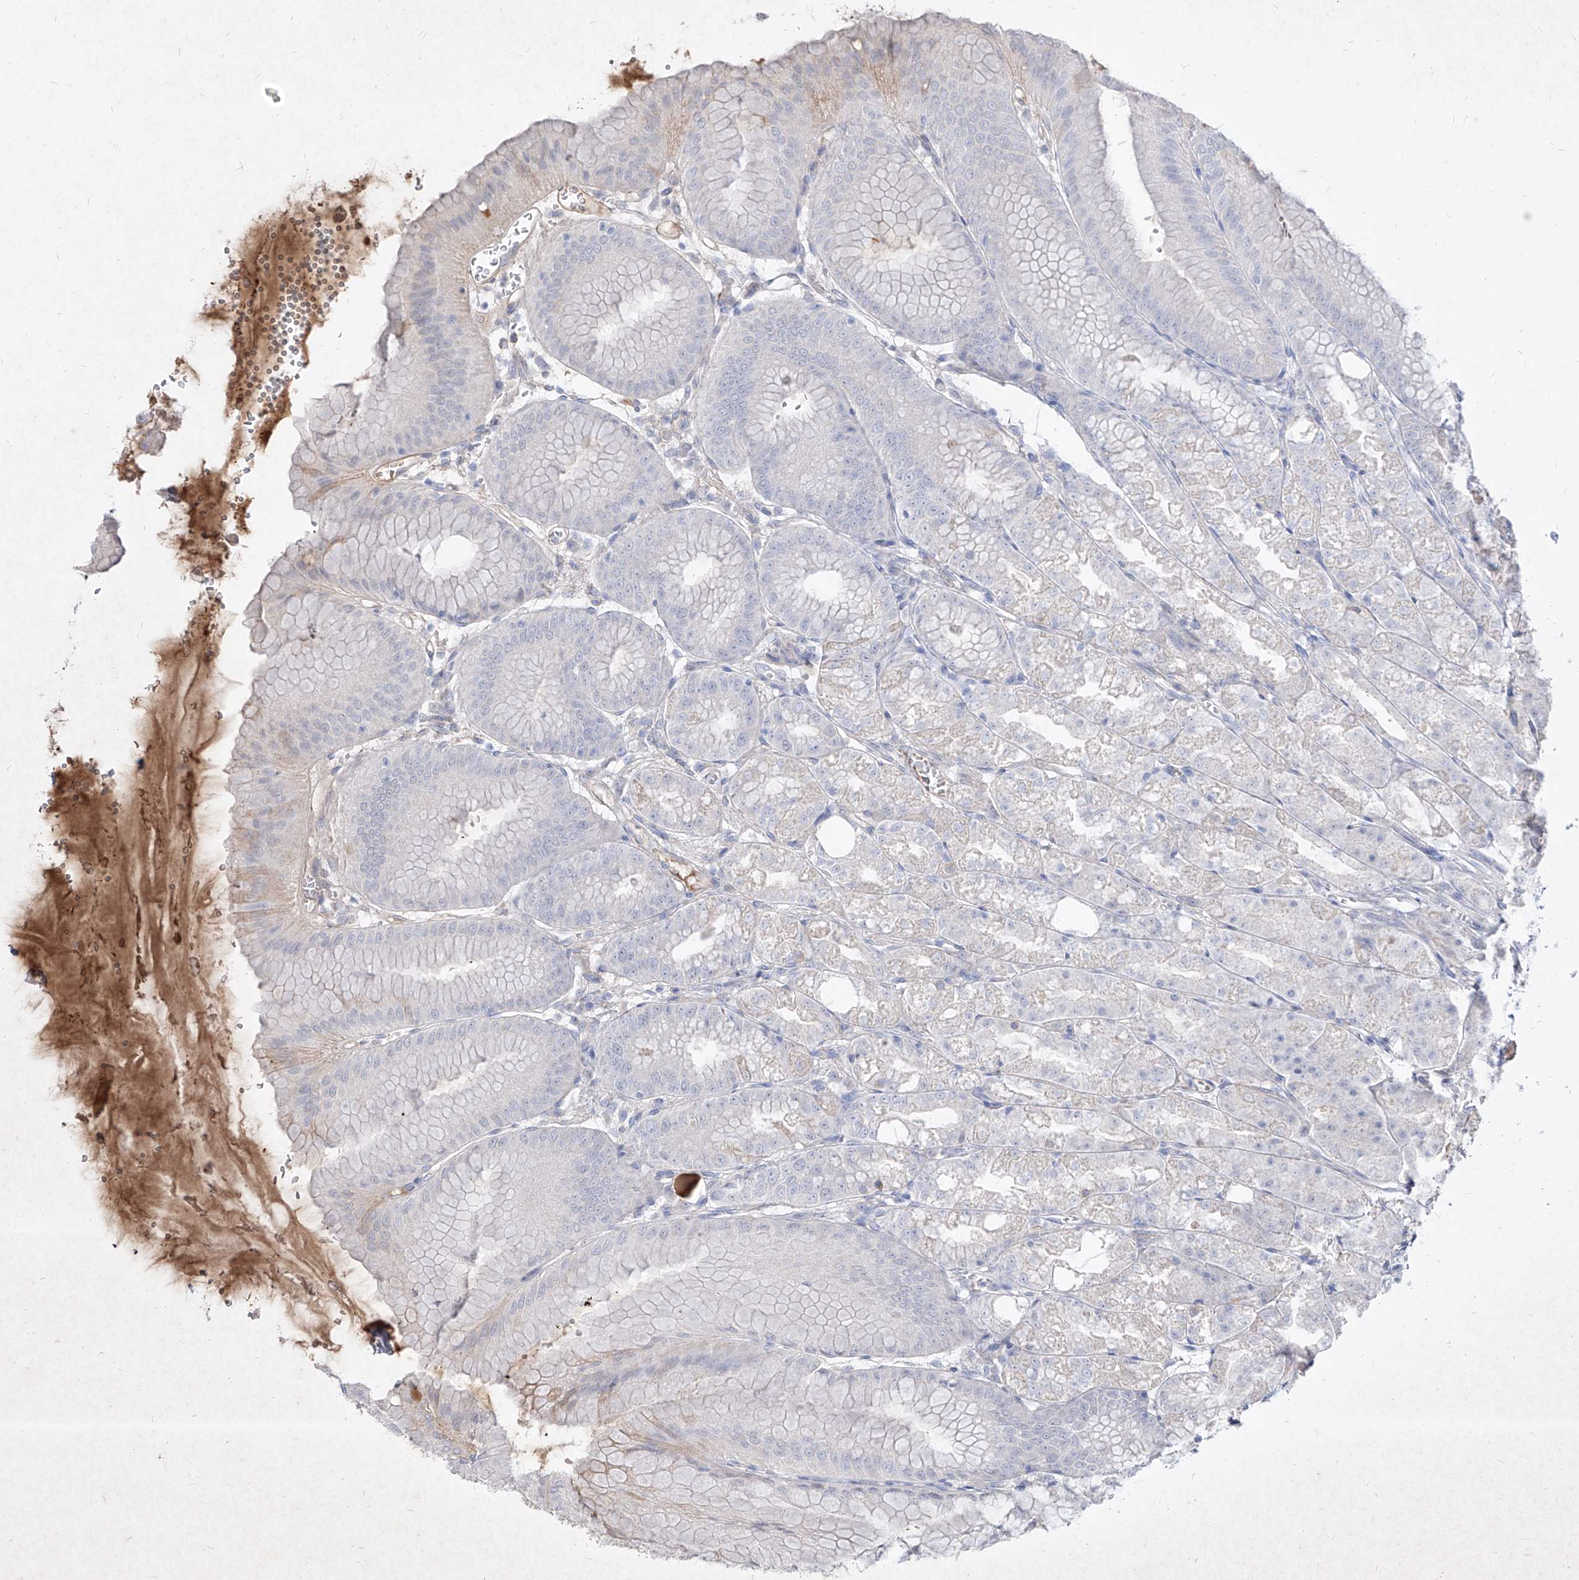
{"staining": {"intensity": "moderate", "quantity": "<25%", "location": "cytoplasmic/membranous"}, "tissue": "stomach", "cell_type": "Glandular cells", "image_type": "normal", "snomed": [{"axis": "morphology", "description": "Normal tissue, NOS"}, {"axis": "topography", "description": "Stomach, lower"}], "caption": "Immunohistochemistry (DAB) staining of benign stomach displays moderate cytoplasmic/membranous protein positivity in about <25% of glandular cells. (DAB = brown stain, brightfield microscopy at high magnification).", "gene": "C4A", "patient": {"sex": "male", "age": 71}}